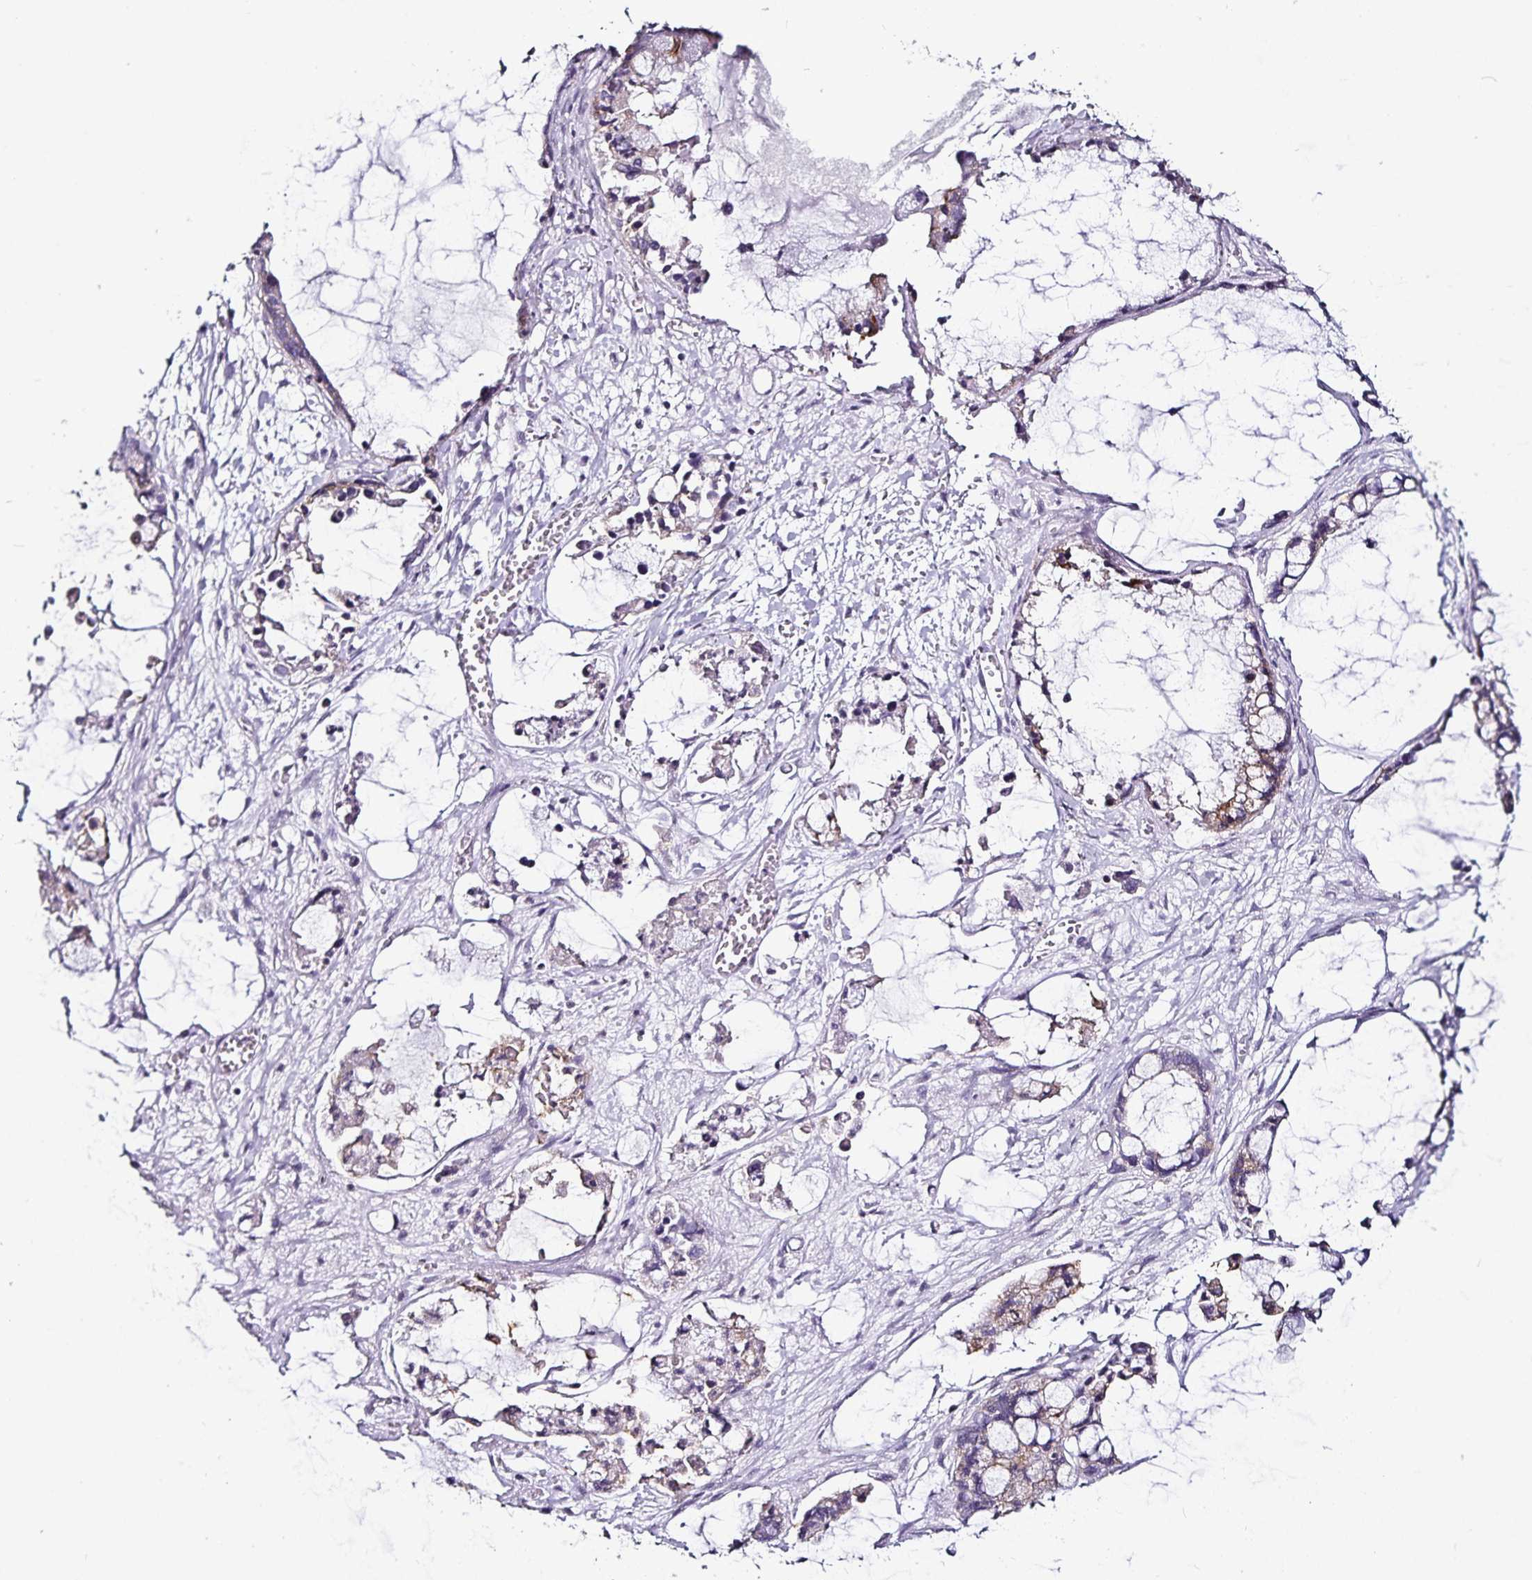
{"staining": {"intensity": "weak", "quantity": "<25%", "location": "cytoplasmic/membranous"}, "tissue": "ovarian cancer", "cell_type": "Tumor cells", "image_type": "cancer", "snomed": [{"axis": "morphology", "description": "Cystadenocarcinoma, mucinous, NOS"}, {"axis": "topography", "description": "Ovary"}], "caption": "A histopathology image of ovarian cancer (mucinous cystadenocarcinoma) stained for a protein displays no brown staining in tumor cells.", "gene": "CA12", "patient": {"sex": "female", "age": 63}}